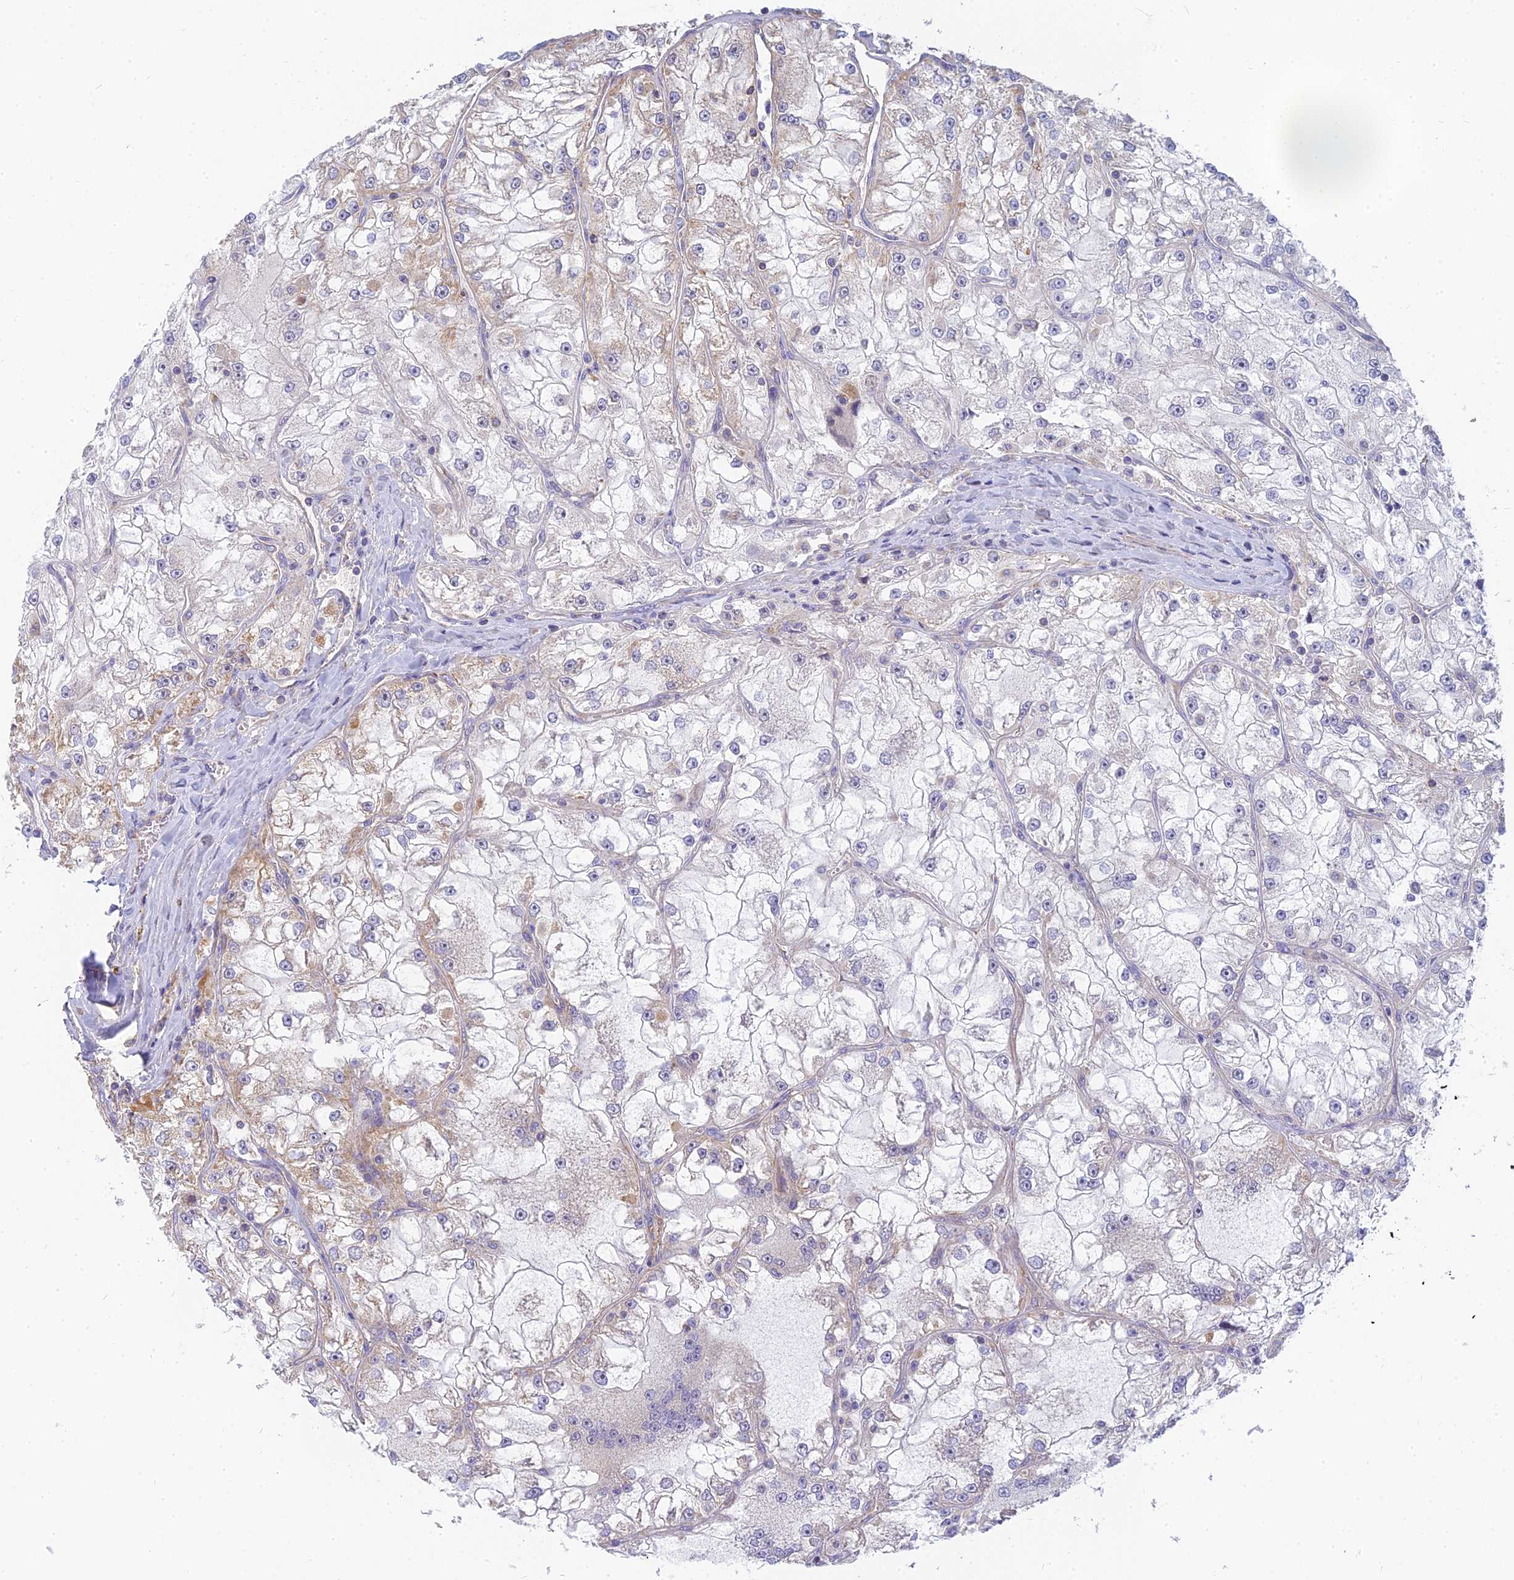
{"staining": {"intensity": "weak", "quantity": "<25%", "location": "cytoplasmic/membranous"}, "tissue": "renal cancer", "cell_type": "Tumor cells", "image_type": "cancer", "snomed": [{"axis": "morphology", "description": "Adenocarcinoma, NOS"}, {"axis": "topography", "description": "Kidney"}], "caption": "High power microscopy micrograph of an immunohistochemistry (IHC) micrograph of renal cancer (adenocarcinoma), revealing no significant expression in tumor cells.", "gene": "MRPL15", "patient": {"sex": "female", "age": 72}}